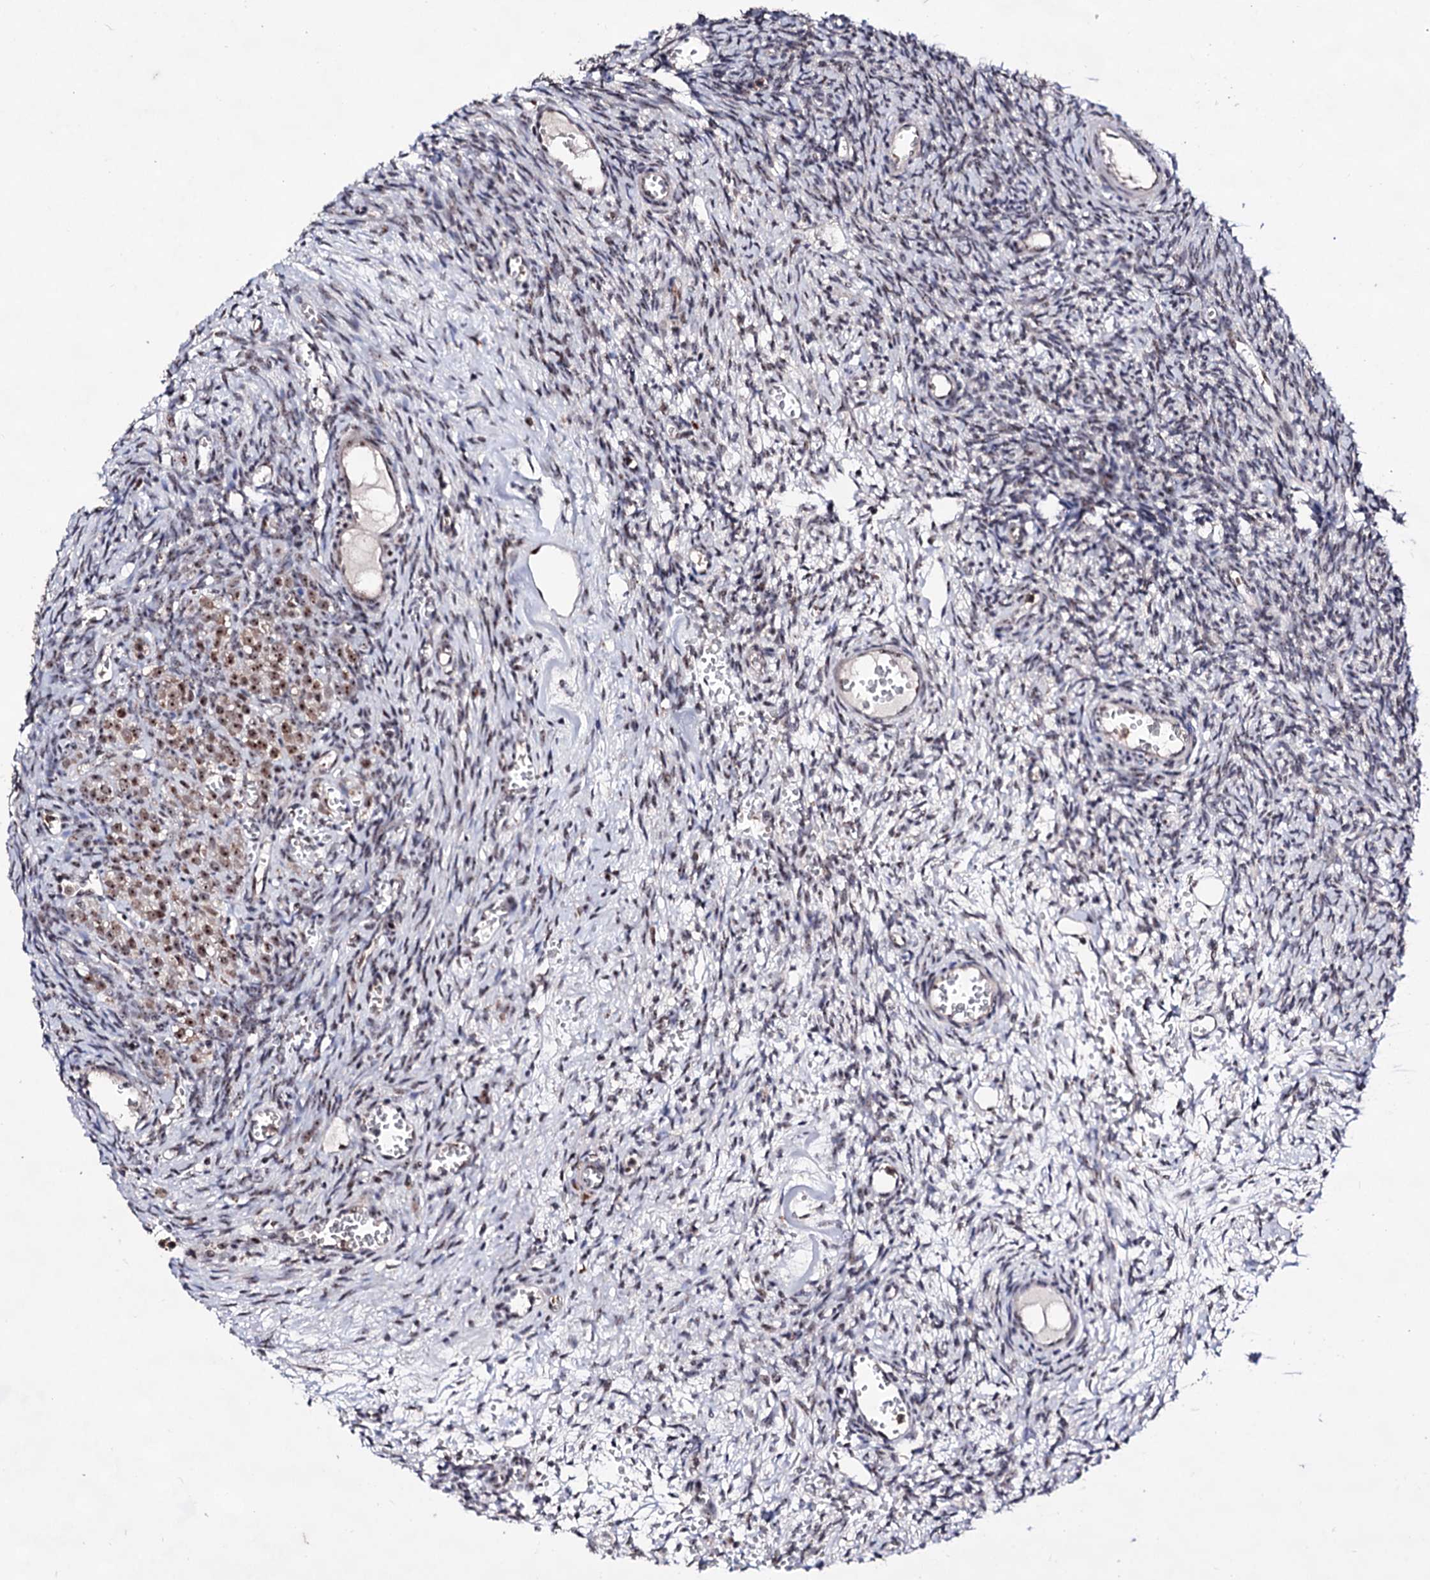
{"staining": {"intensity": "weak", "quantity": "<25%", "location": "nuclear"}, "tissue": "ovary", "cell_type": "Ovarian stroma cells", "image_type": "normal", "snomed": [{"axis": "morphology", "description": "Normal tissue, NOS"}, {"axis": "topography", "description": "Ovary"}], "caption": "This is a histopathology image of immunohistochemistry staining of benign ovary, which shows no staining in ovarian stroma cells.", "gene": "EXOSC10", "patient": {"sex": "female", "age": 39}}